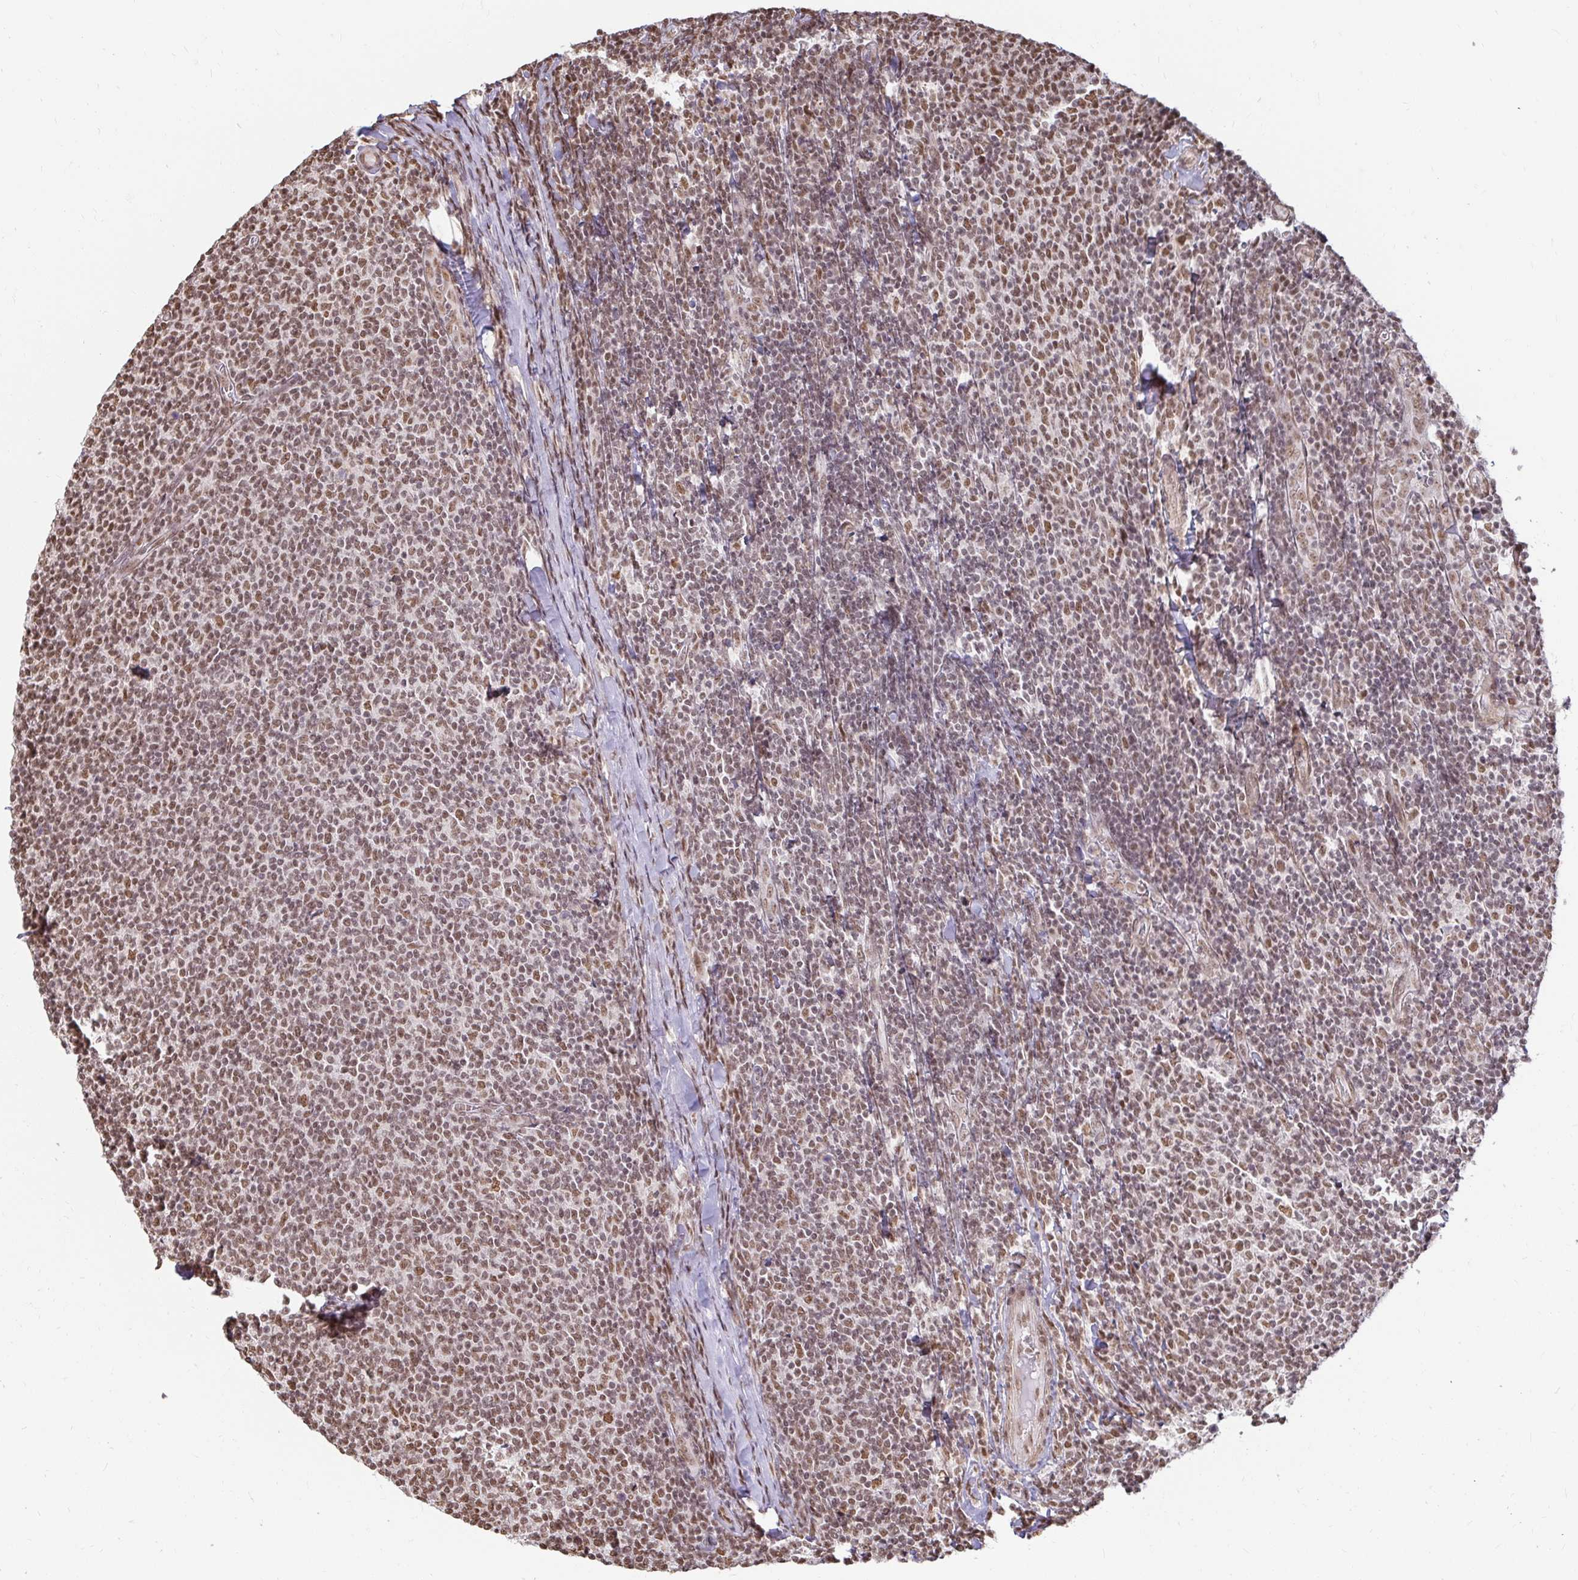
{"staining": {"intensity": "moderate", "quantity": ">75%", "location": "nuclear"}, "tissue": "lymphoma", "cell_type": "Tumor cells", "image_type": "cancer", "snomed": [{"axis": "morphology", "description": "Malignant lymphoma, non-Hodgkin's type, Low grade"}, {"axis": "topography", "description": "Lymph node"}], "caption": "Immunohistochemistry of human lymphoma reveals medium levels of moderate nuclear staining in about >75% of tumor cells. The staining was performed using DAB (3,3'-diaminobenzidine), with brown indicating positive protein expression. Nuclei are stained blue with hematoxylin.", "gene": "HNRNPU", "patient": {"sex": "male", "age": 52}}